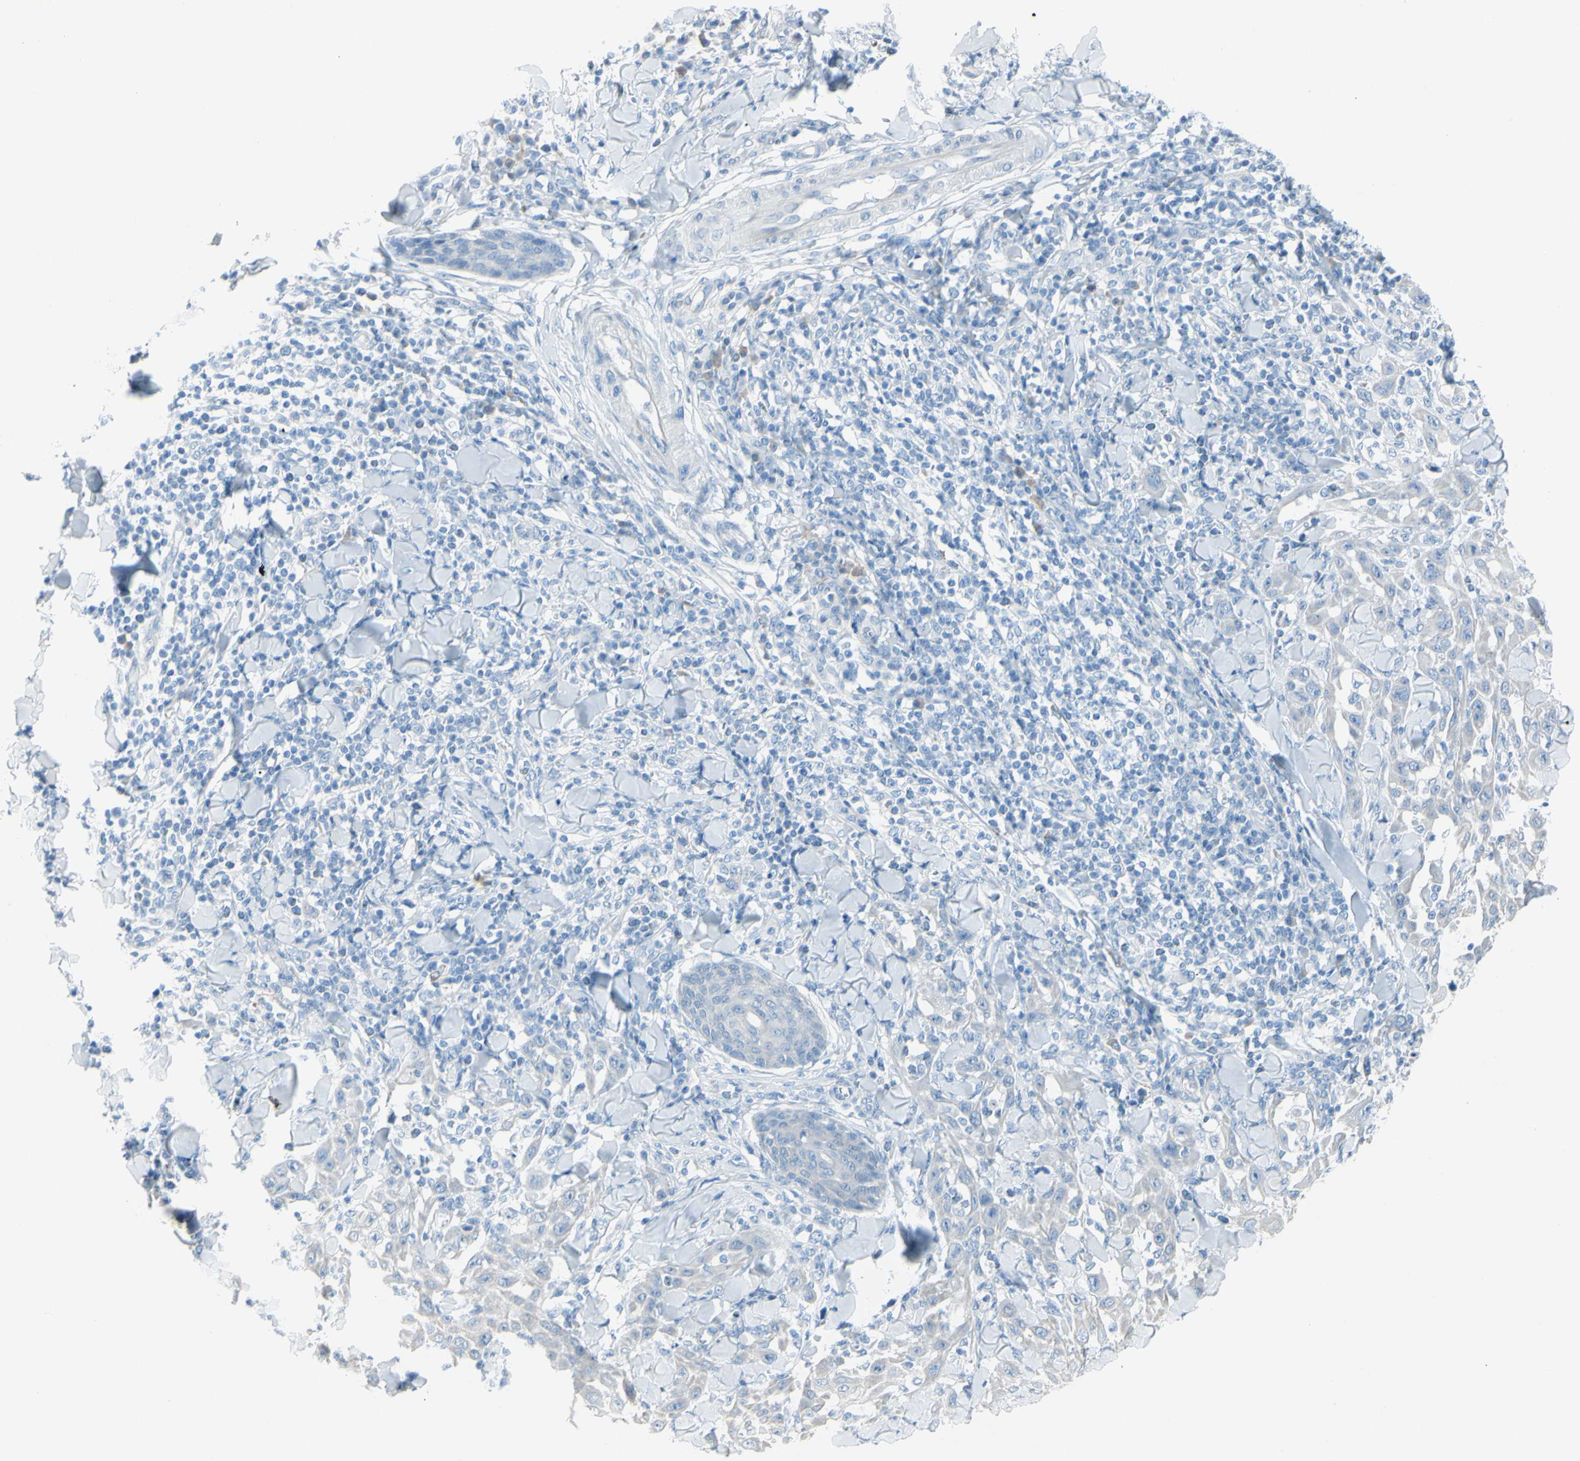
{"staining": {"intensity": "negative", "quantity": "none", "location": "none"}, "tissue": "skin cancer", "cell_type": "Tumor cells", "image_type": "cancer", "snomed": [{"axis": "morphology", "description": "Squamous cell carcinoma, NOS"}, {"axis": "topography", "description": "Skin"}], "caption": "Squamous cell carcinoma (skin) stained for a protein using immunohistochemistry (IHC) displays no positivity tumor cells.", "gene": "TFPI2", "patient": {"sex": "male", "age": 24}}